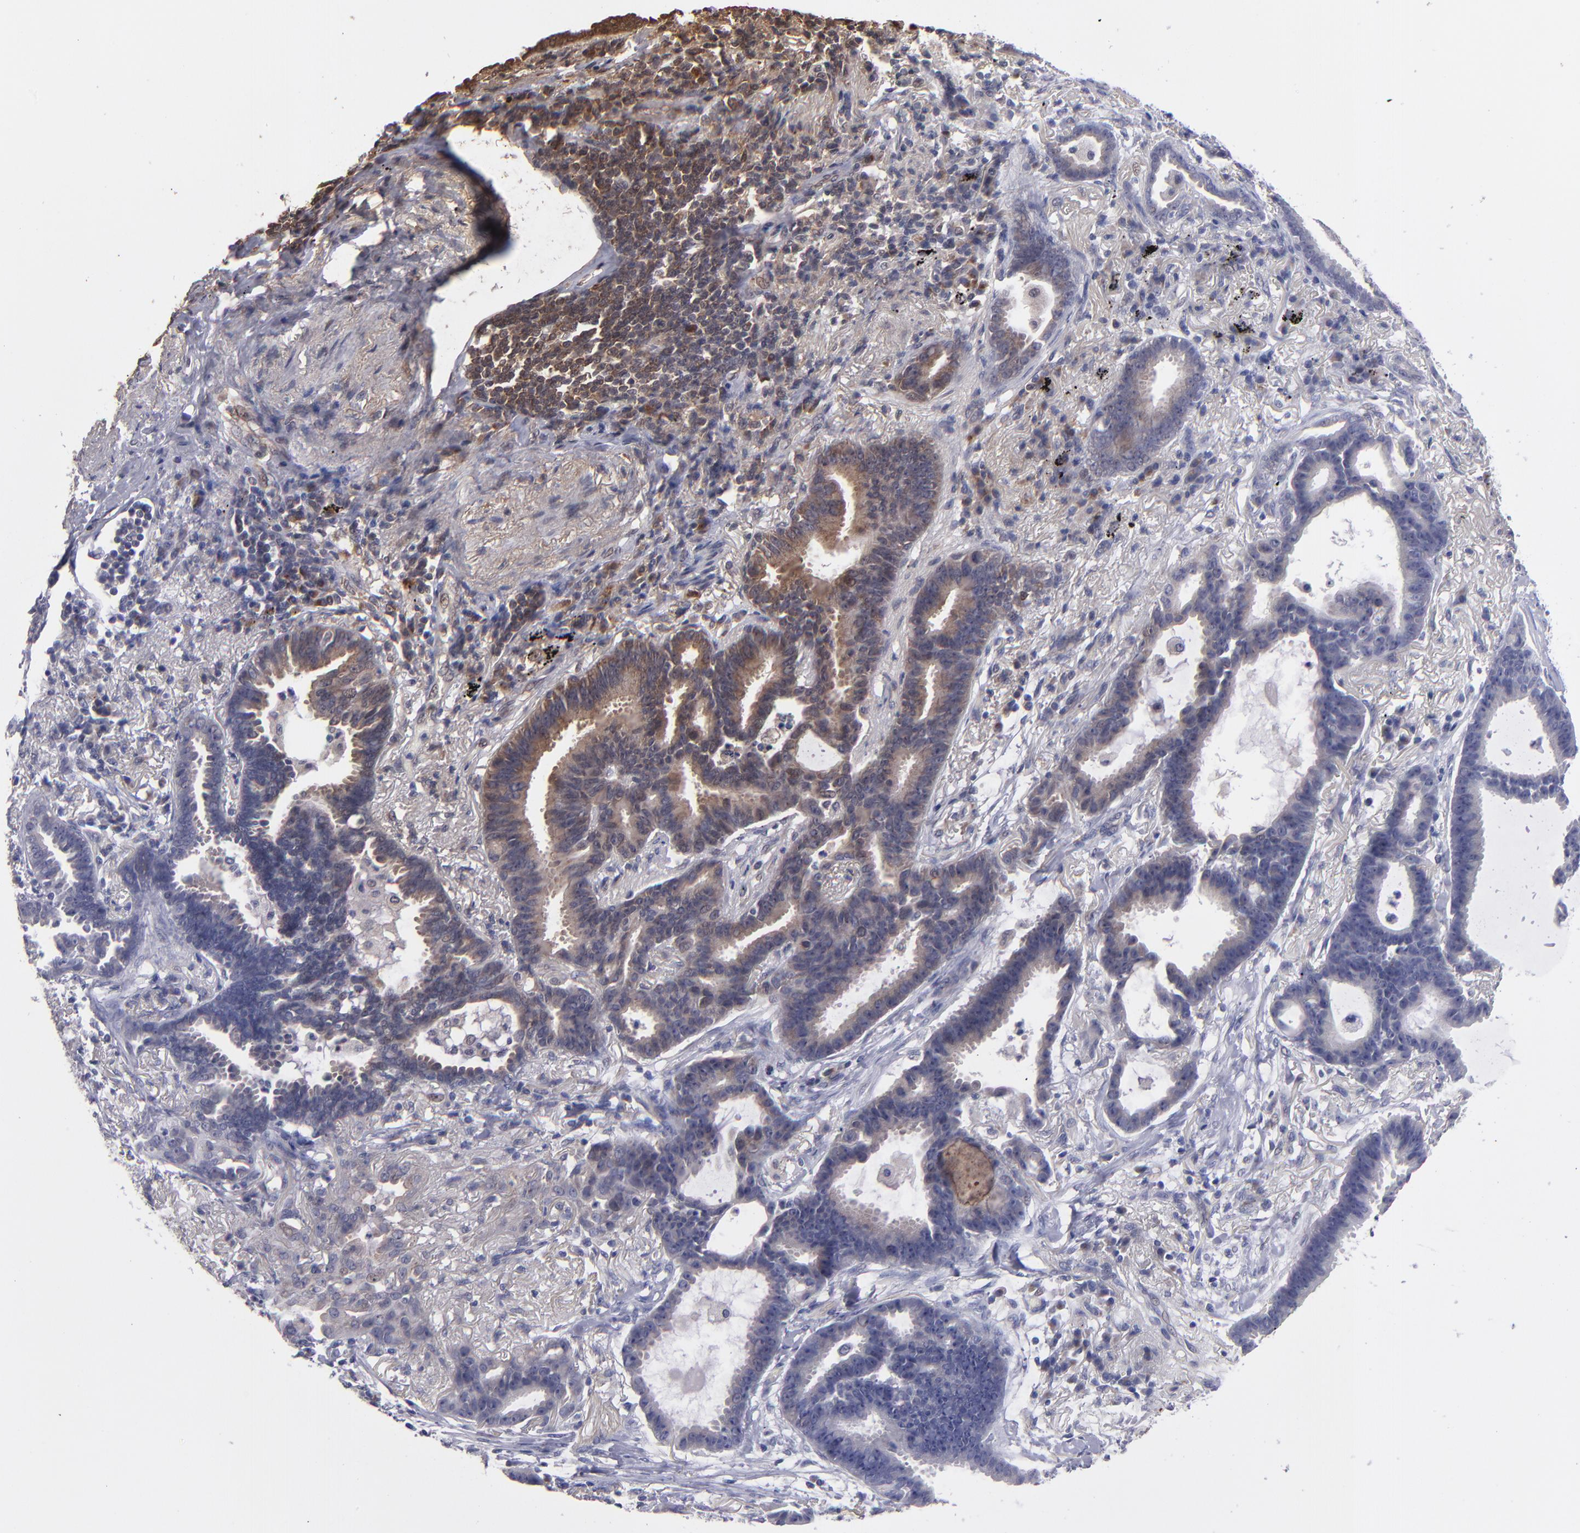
{"staining": {"intensity": "moderate", "quantity": "25%-75%", "location": "cytoplasmic/membranous"}, "tissue": "lung cancer", "cell_type": "Tumor cells", "image_type": "cancer", "snomed": [{"axis": "morphology", "description": "Adenocarcinoma, NOS"}, {"axis": "topography", "description": "Lung"}], "caption": "There is medium levels of moderate cytoplasmic/membranous staining in tumor cells of lung cancer, as demonstrated by immunohistochemical staining (brown color).", "gene": "NFE2L2", "patient": {"sex": "female", "age": 64}}